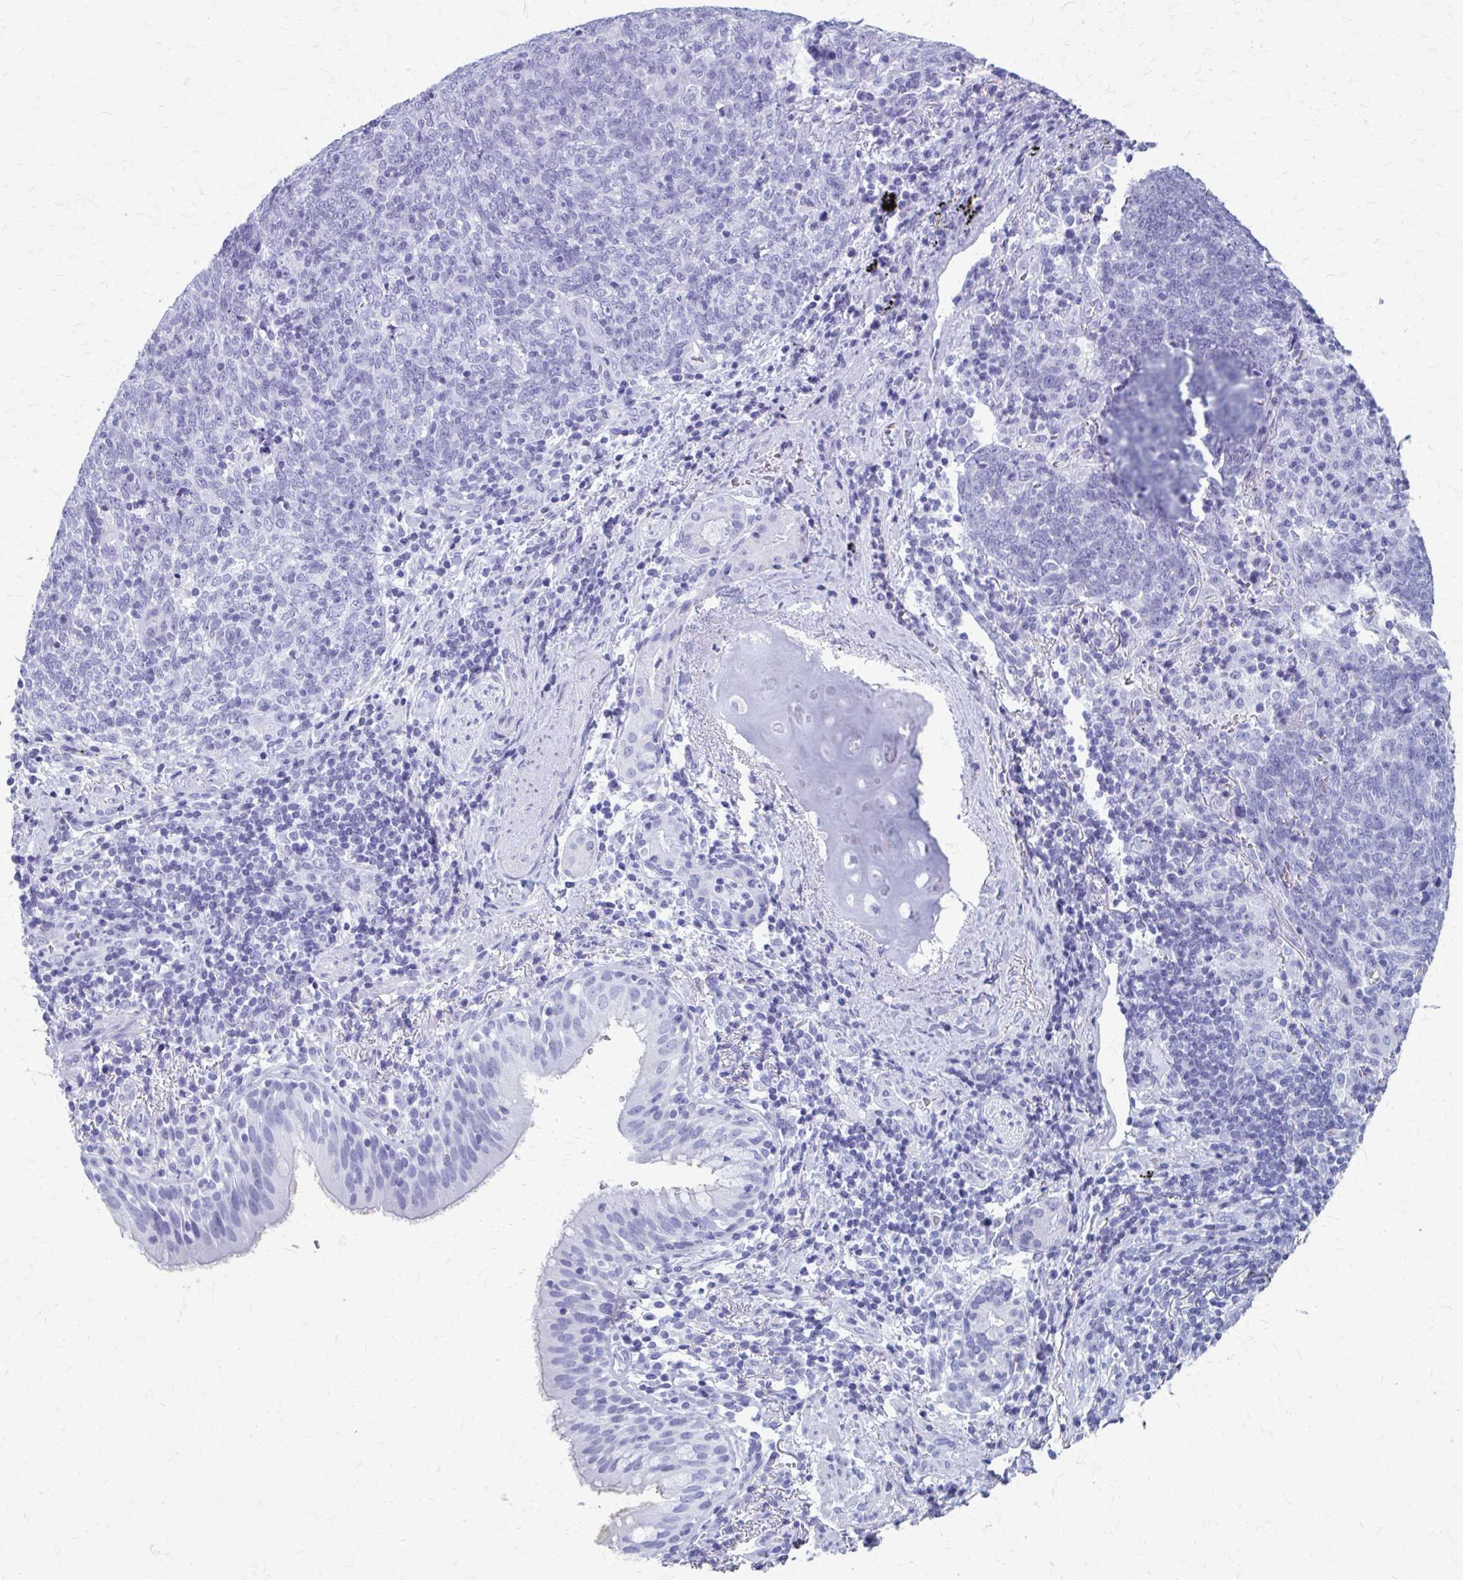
{"staining": {"intensity": "negative", "quantity": "none", "location": "none"}, "tissue": "lung cancer", "cell_type": "Tumor cells", "image_type": "cancer", "snomed": [{"axis": "morphology", "description": "Squamous cell carcinoma, NOS"}, {"axis": "topography", "description": "Lung"}], "caption": "Tumor cells show no significant expression in lung cancer. (Stains: DAB IHC with hematoxylin counter stain, Microscopy: brightfield microscopy at high magnification).", "gene": "CELF5", "patient": {"sex": "female", "age": 72}}